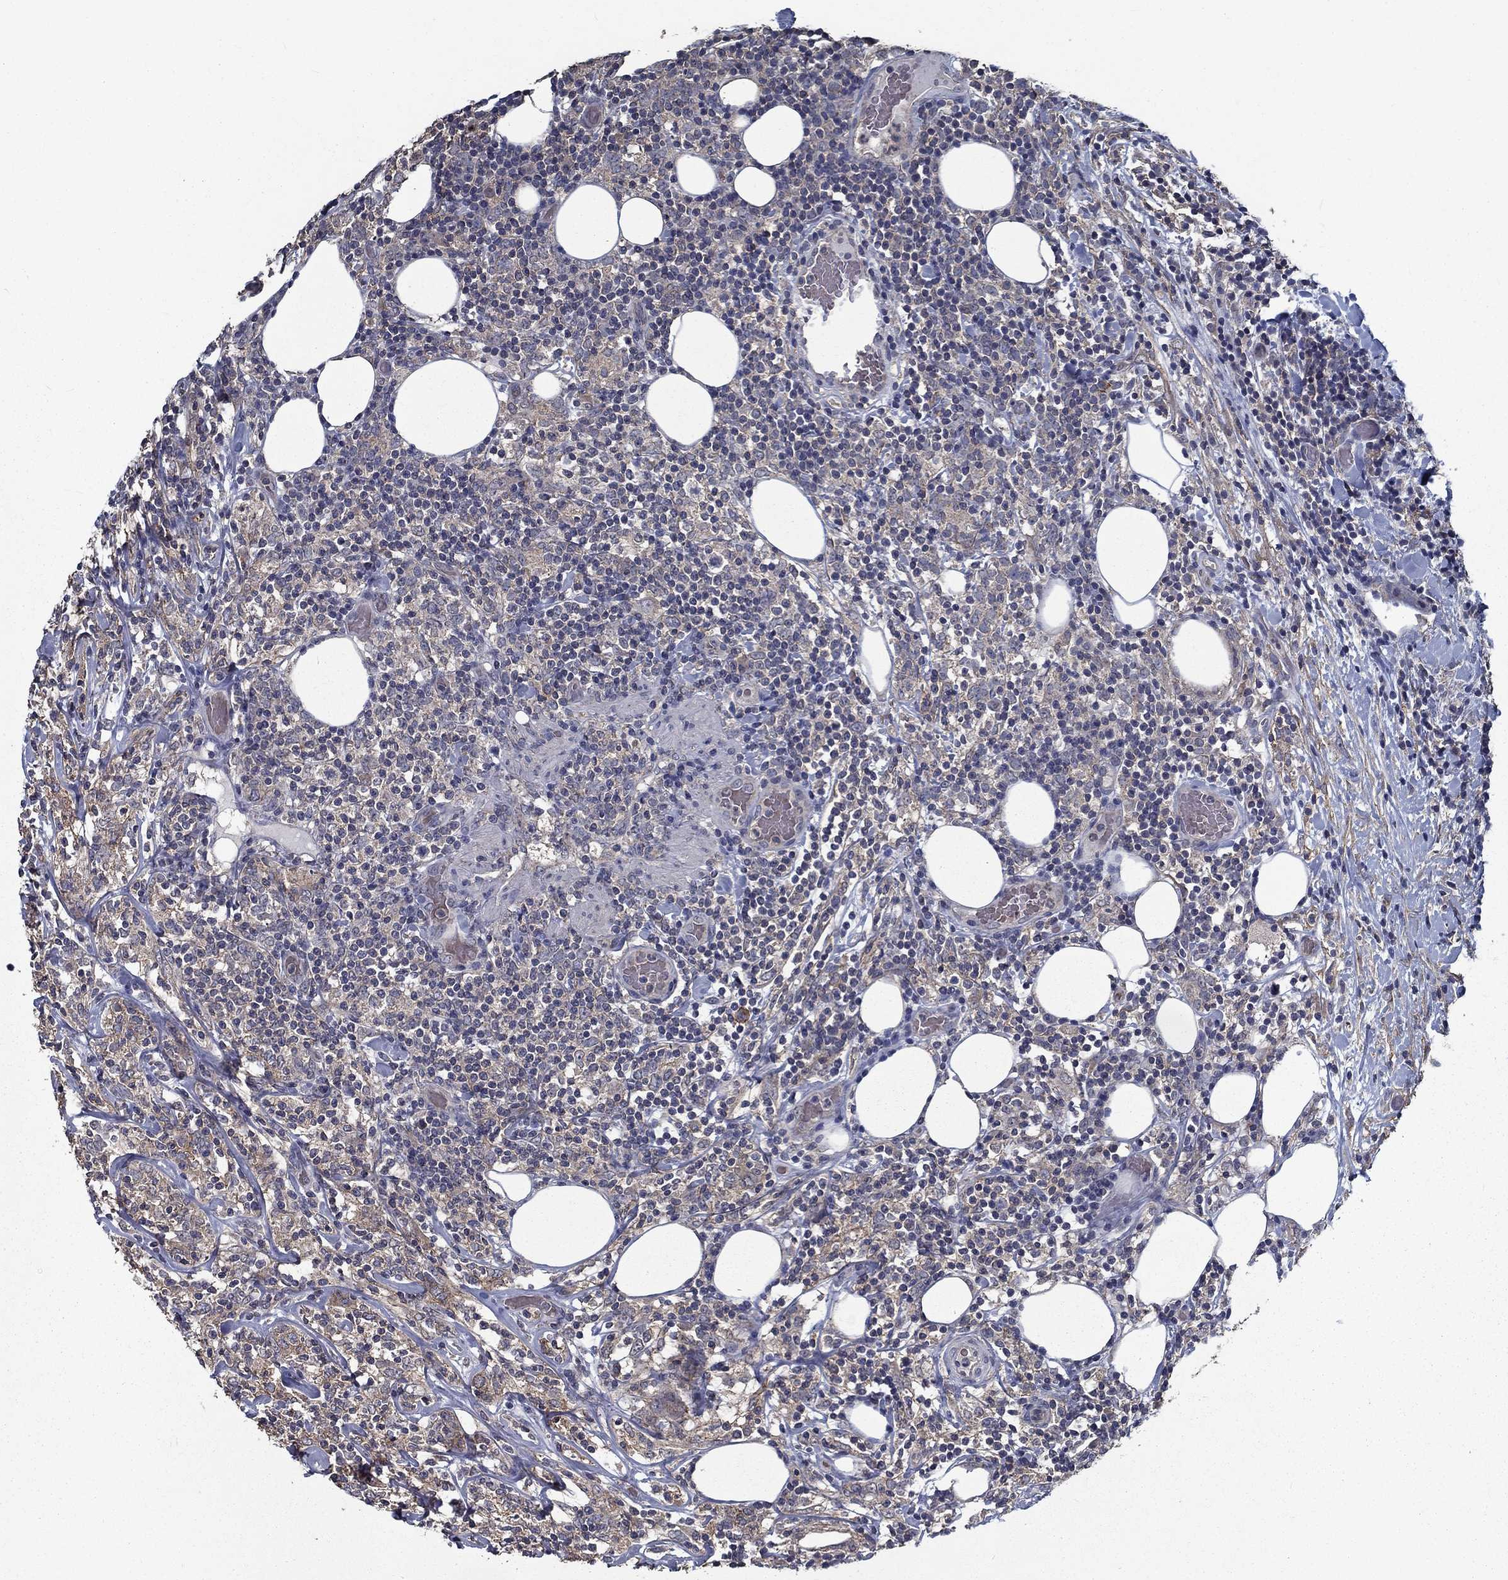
{"staining": {"intensity": "moderate", "quantity": "<25%", "location": "cytoplasmic/membranous"}, "tissue": "lymphoma", "cell_type": "Tumor cells", "image_type": "cancer", "snomed": [{"axis": "morphology", "description": "Malignant lymphoma, non-Hodgkin's type, High grade"}, {"axis": "topography", "description": "Lymph node"}], "caption": "Tumor cells reveal low levels of moderate cytoplasmic/membranous positivity in approximately <25% of cells in high-grade malignant lymphoma, non-Hodgkin's type. Using DAB (brown) and hematoxylin (blue) stains, captured at high magnification using brightfield microscopy.", "gene": "SLC44A1", "patient": {"sex": "female", "age": 84}}